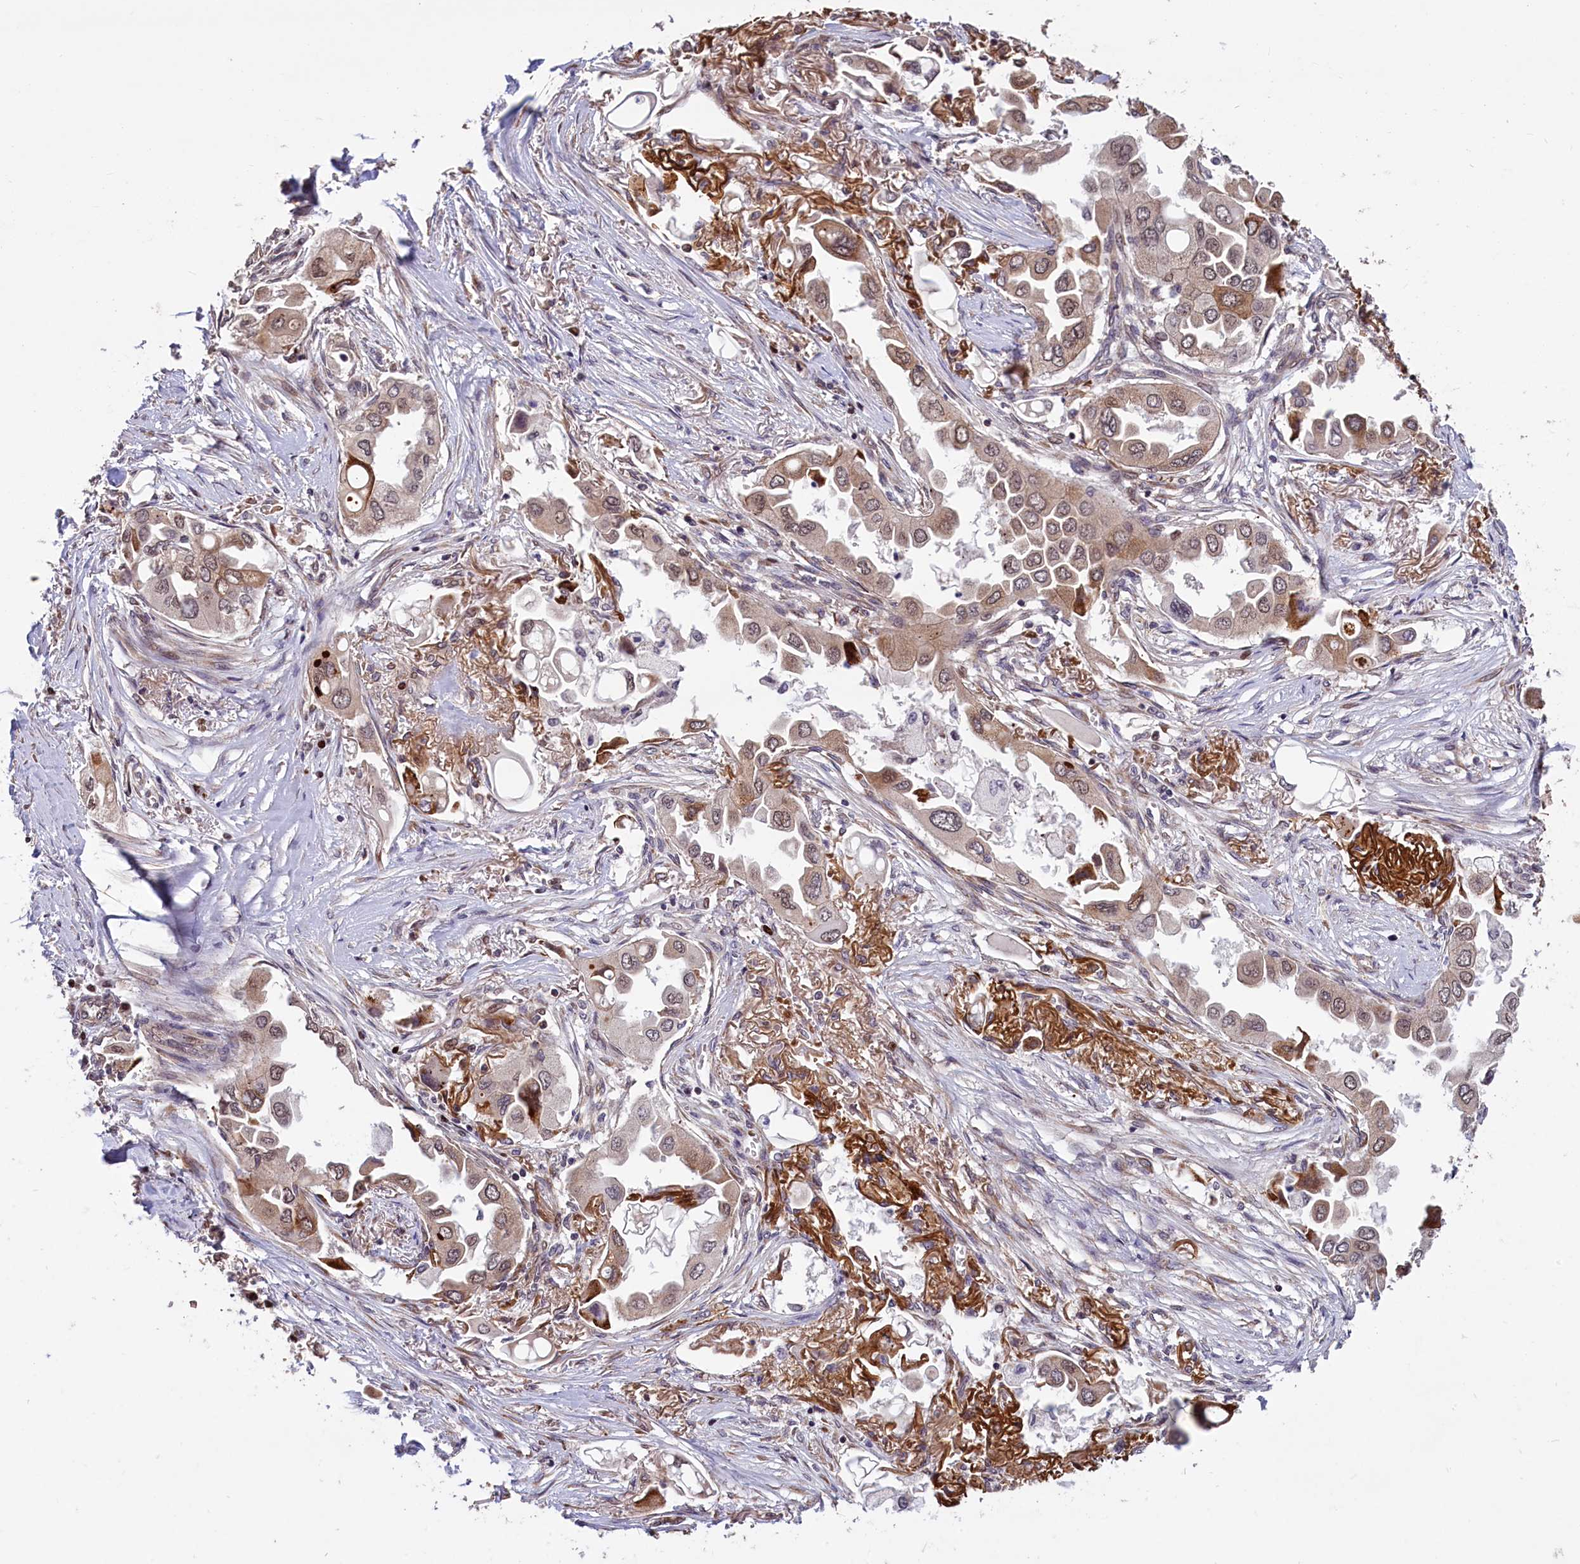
{"staining": {"intensity": "moderate", "quantity": "25%-75%", "location": "cytoplasmic/membranous,nuclear"}, "tissue": "lung cancer", "cell_type": "Tumor cells", "image_type": "cancer", "snomed": [{"axis": "morphology", "description": "Adenocarcinoma, NOS"}, {"axis": "topography", "description": "Lung"}], "caption": "Lung adenocarcinoma stained for a protein (brown) shows moderate cytoplasmic/membranous and nuclear positive staining in about 25%-75% of tumor cells.", "gene": "SHFL", "patient": {"sex": "female", "age": 76}}